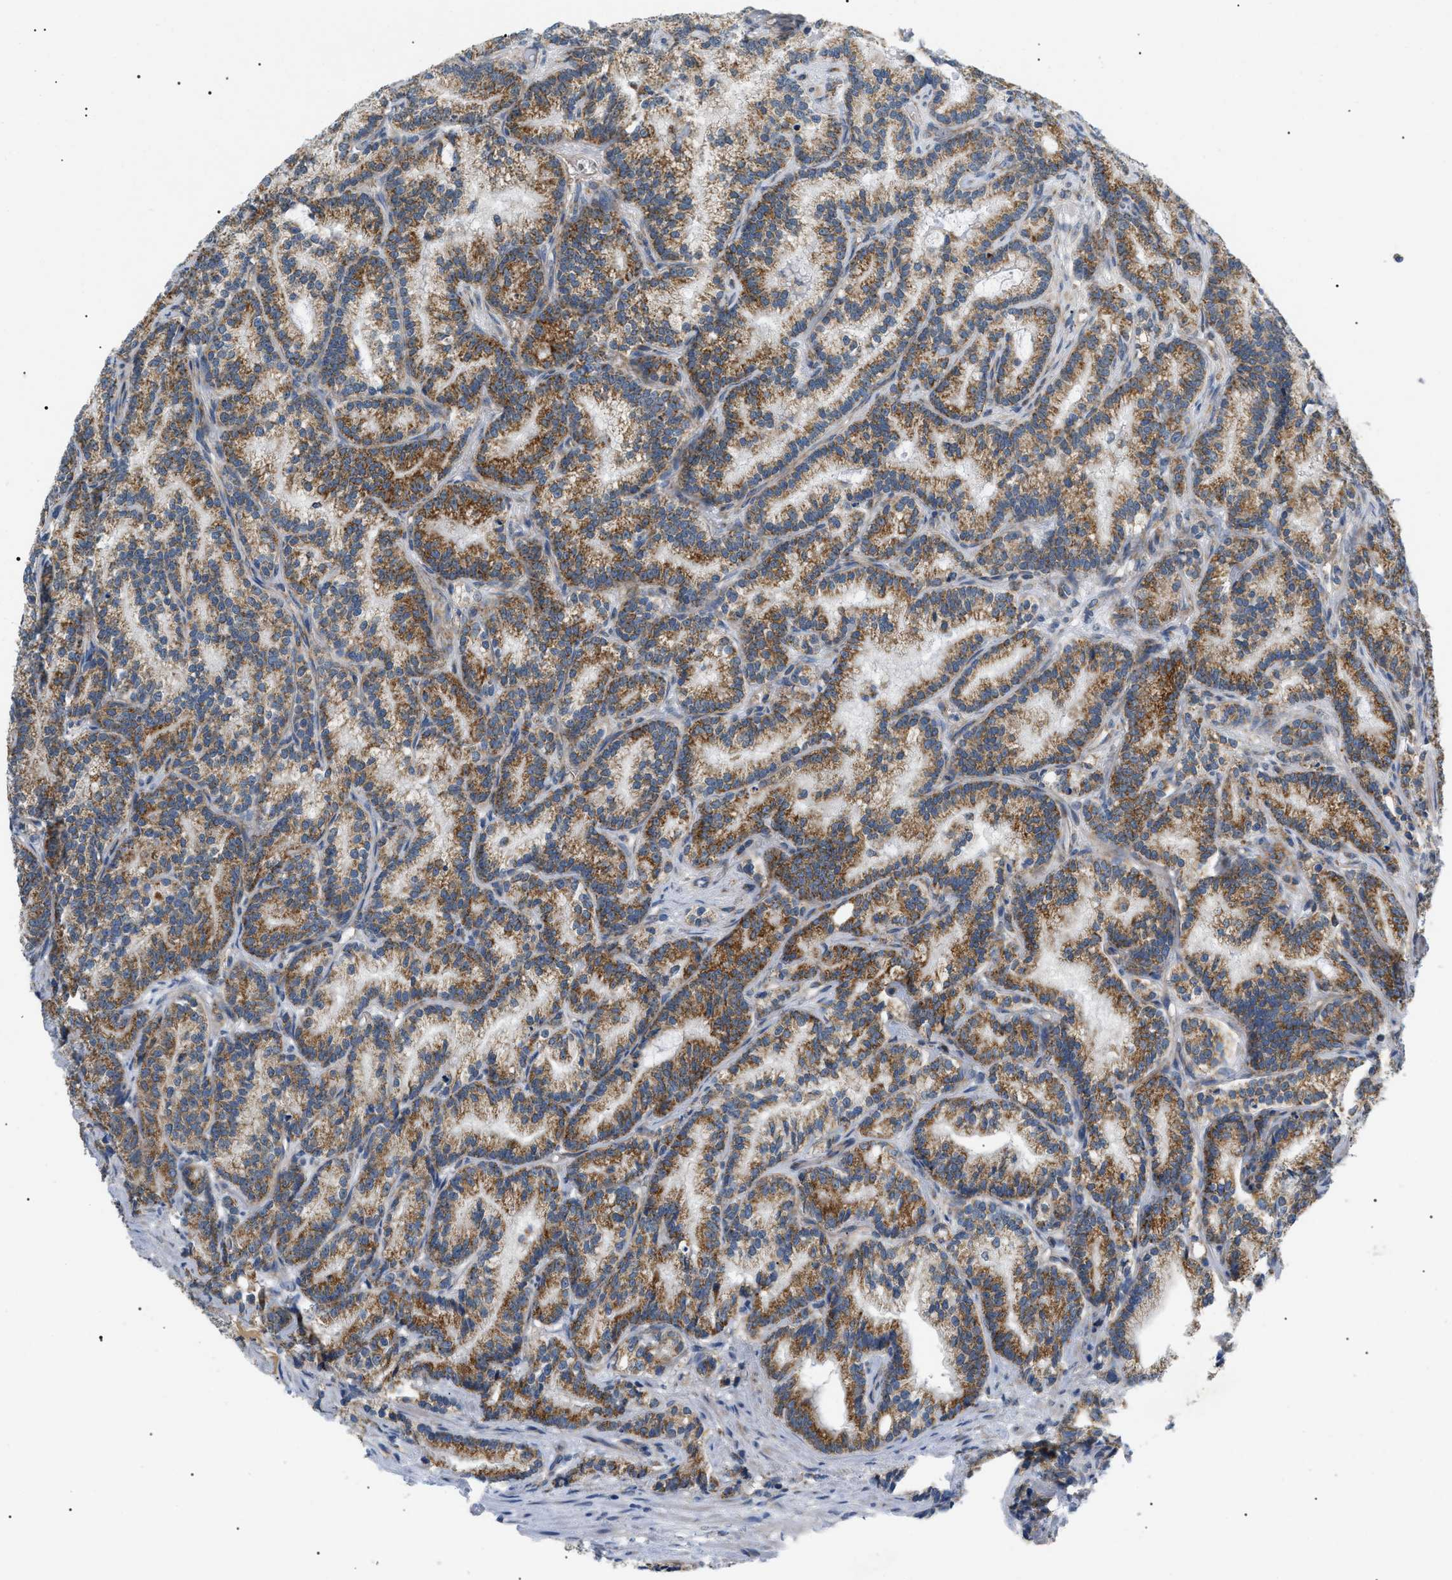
{"staining": {"intensity": "moderate", "quantity": ">75%", "location": "cytoplasmic/membranous"}, "tissue": "prostate cancer", "cell_type": "Tumor cells", "image_type": "cancer", "snomed": [{"axis": "morphology", "description": "Adenocarcinoma, Low grade"}, {"axis": "topography", "description": "Prostate"}], "caption": "Tumor cells exhibit moderate cytoplasmic/membranous positivity in about >75% of cells in prostate cancer.", "gene": "TOMM6", "patient": {"sex": "male", "age": 89}}